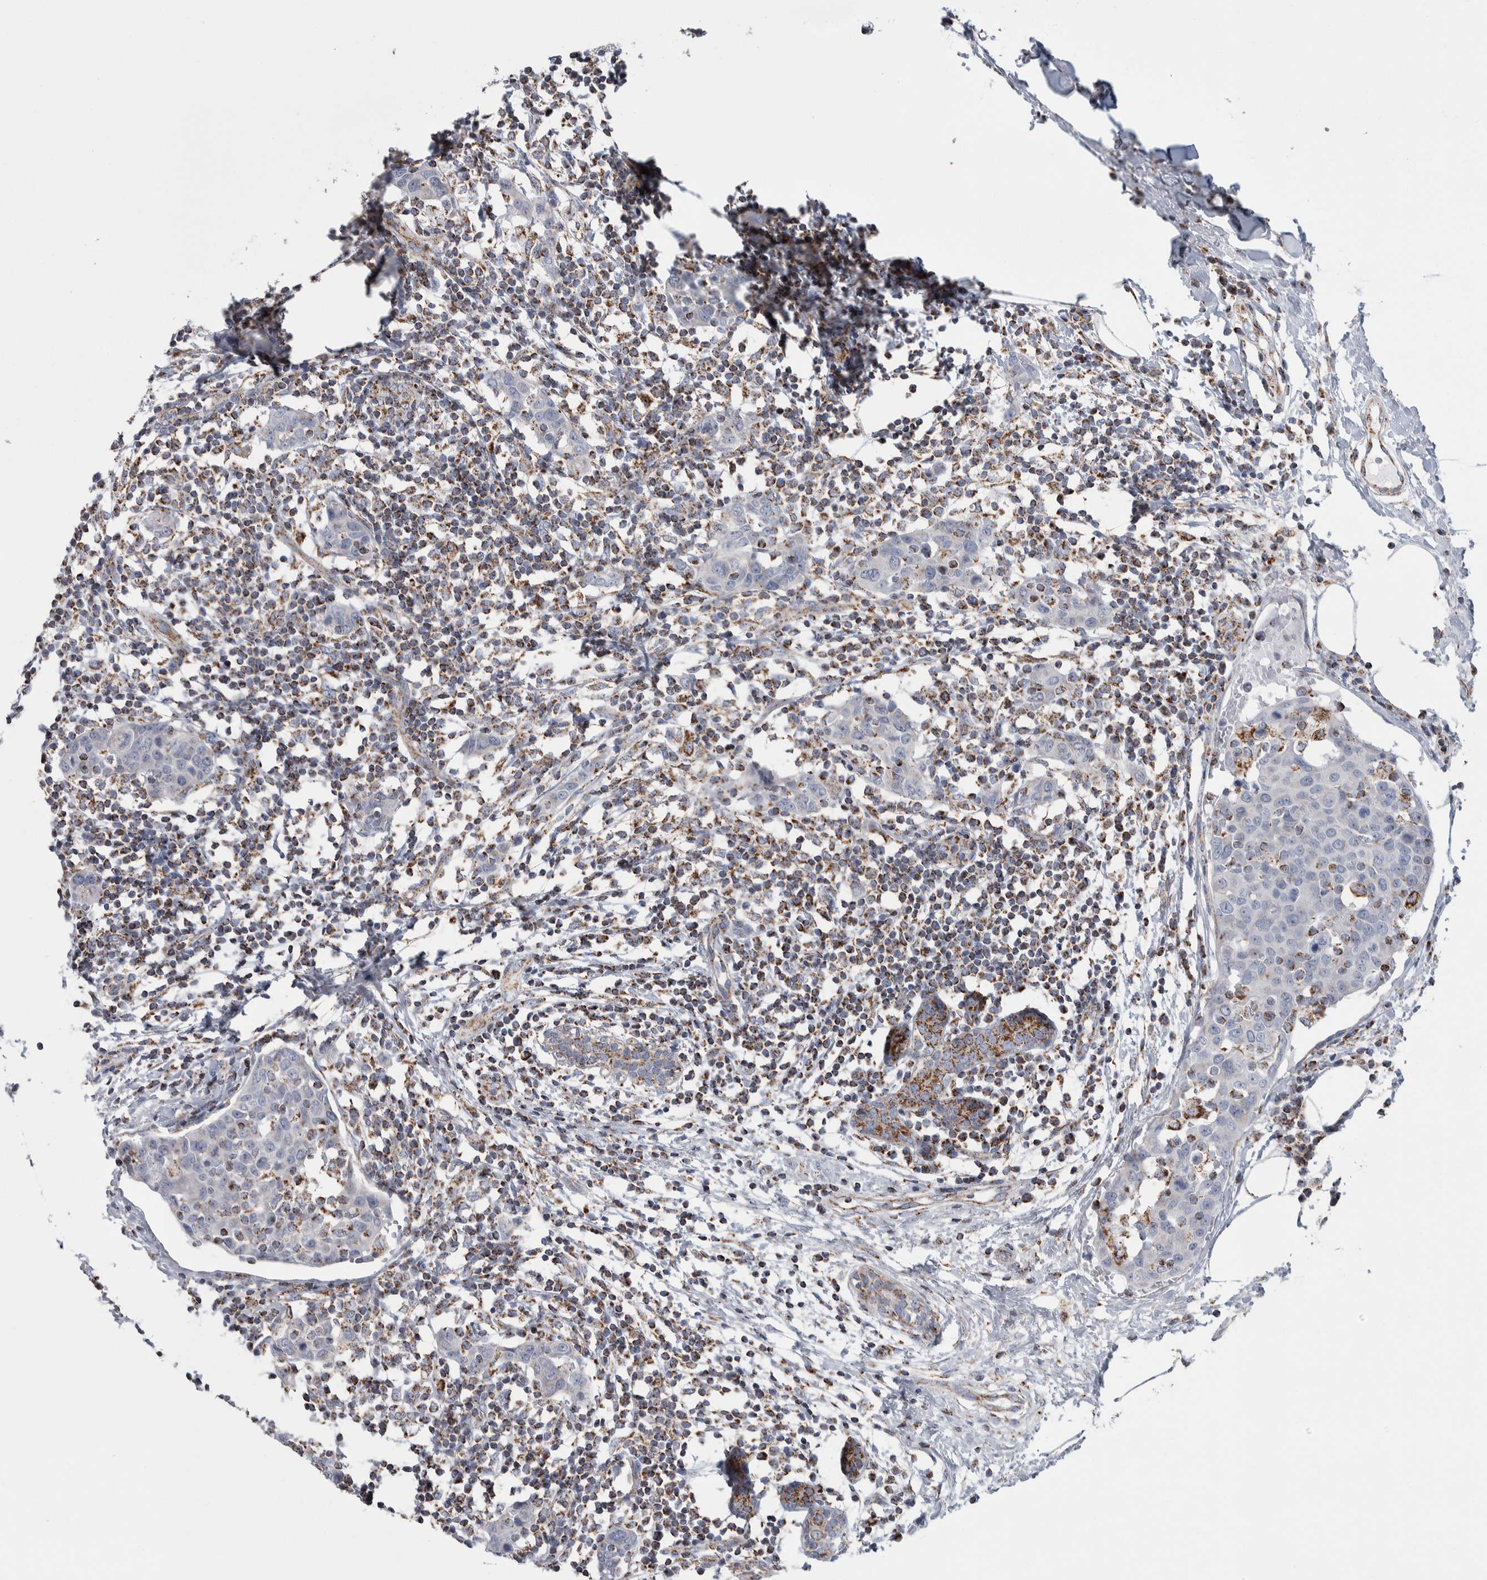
{"staining": {"intensity": "moderate", "quantity": "<25%", "location": "cytoplasmic/membranous"}, "tissue": "breast cancer", "cell_type": "Tumor cells", "image_type": "cancer", "snomed": [{"axis": "morphology", "description": "Normal tissue, NOS"}, {"axis": "morphology", "description": "Duct carcinoma"}, {"axis": "topography", "description": "Breast"}], "caption": "Immunohistochemistry (IHC) micrograph of neoplastic tissue: human breast infiltrating ductal carcinoma stained using IHC shows low levels of moderate protein expression localized specifically in the cytoplasmic/membranous of tumor cells, appearing as a cytoplasmic/membranous brown color.", "gene": "ETFA", "patient": {"sex": "female", "age": 37}}